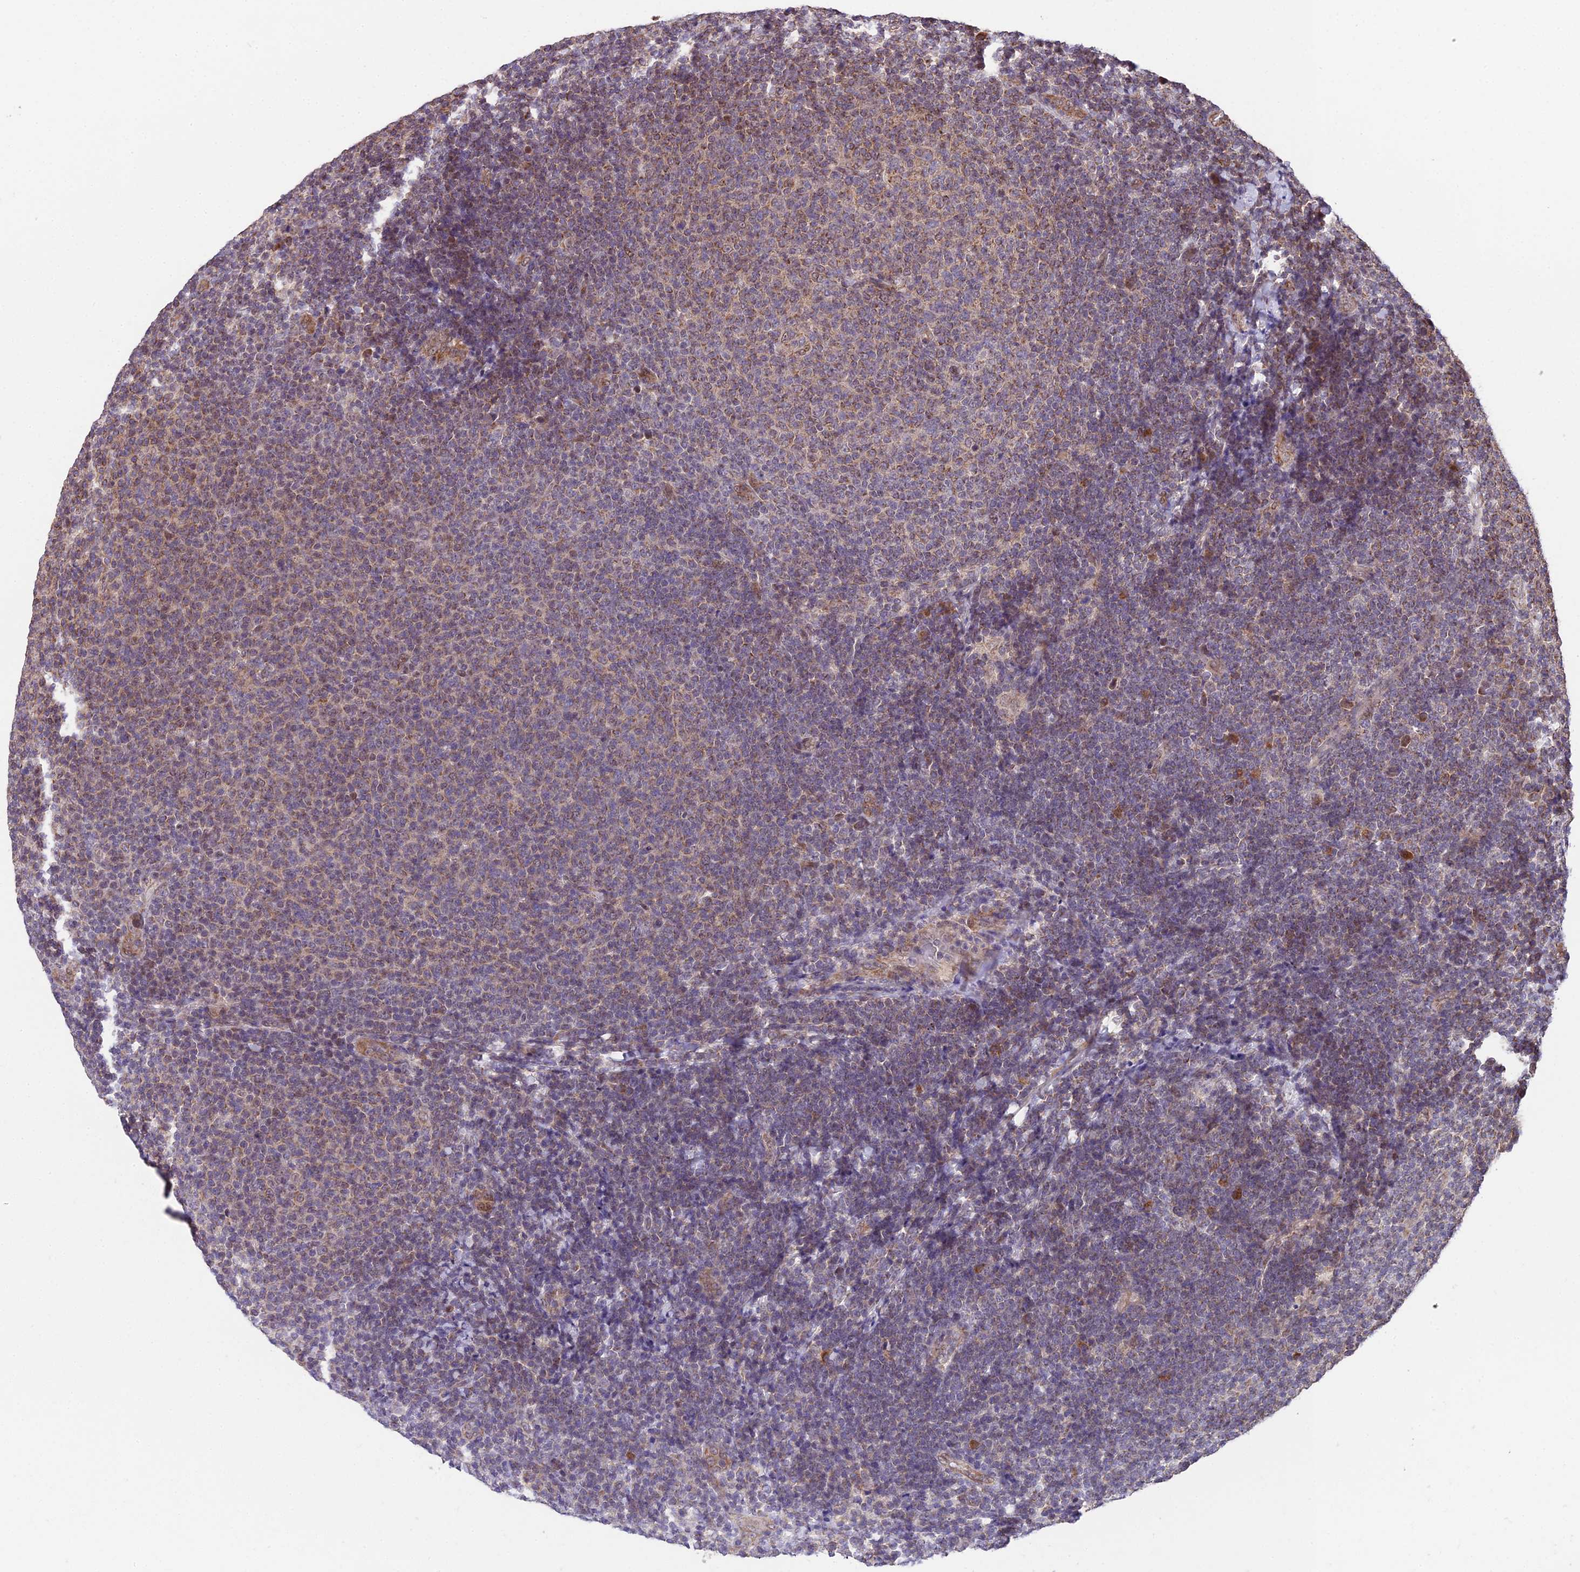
{"staining": {"intensity": "weak", "quantity": "25%-75%", "location": "cytoplasmic/membranous"}, "tissue": "lymphoma", "cell_type": "Tumor cells", "image_type": "cancer", "snomed": [{"axis": "morphology", "description": "Malignant lymphoma, non-Hodgkin's type, Low grade"}, {"axis": "topography", "description": "Lymph node"}], "caption": "About 25%-75% of tumor cells in human malignant lymphoma, non-Hodgkin's type (low-grade) exhibit weak cytoplasmic/membranous protein staining as visualized by brown immunohistochemical staining.", "gene": "CYP2R1", "patient": {"sex": "male", "age": 66}}